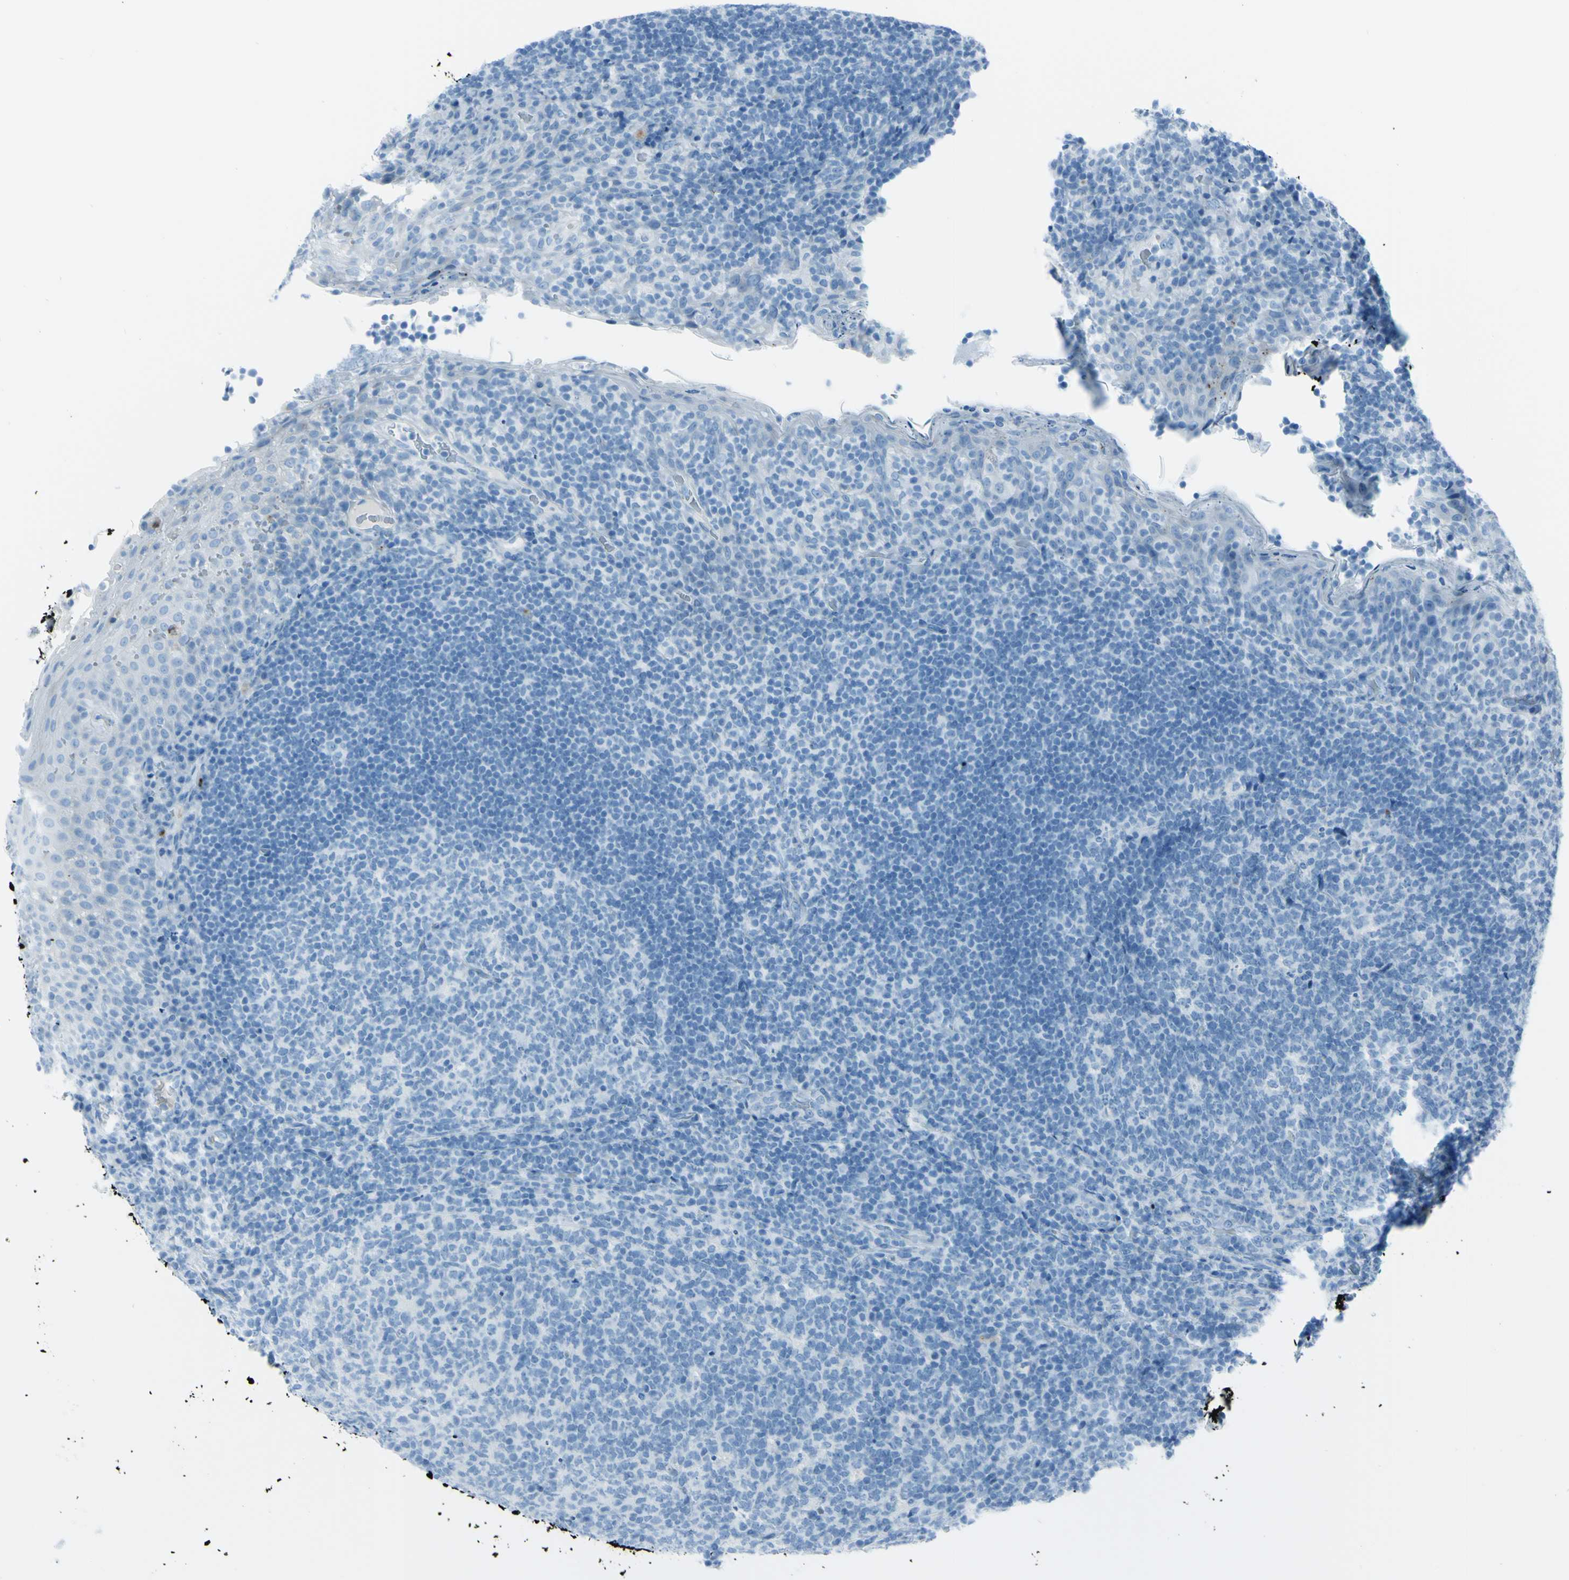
{"staining": {"intensity": "negative", "quantity": "none", "location": "none"}, "tissue": "tonsil", "cell_type": "Germinal center cells", "image_type": "normal", "snomed": [{"axis": "morphology", "description": "Normal tissue, NOS"}, {"axis": "topography", "description": "Tonsil"}], "caption": "High power microscopy micrograph of an immunohistochemistry (IHC) image of unremarkable tonsil, revealing no significant staining in germinal center cells.", "gene": "AFP", "patient": {"sex": "male", "age": 17}}